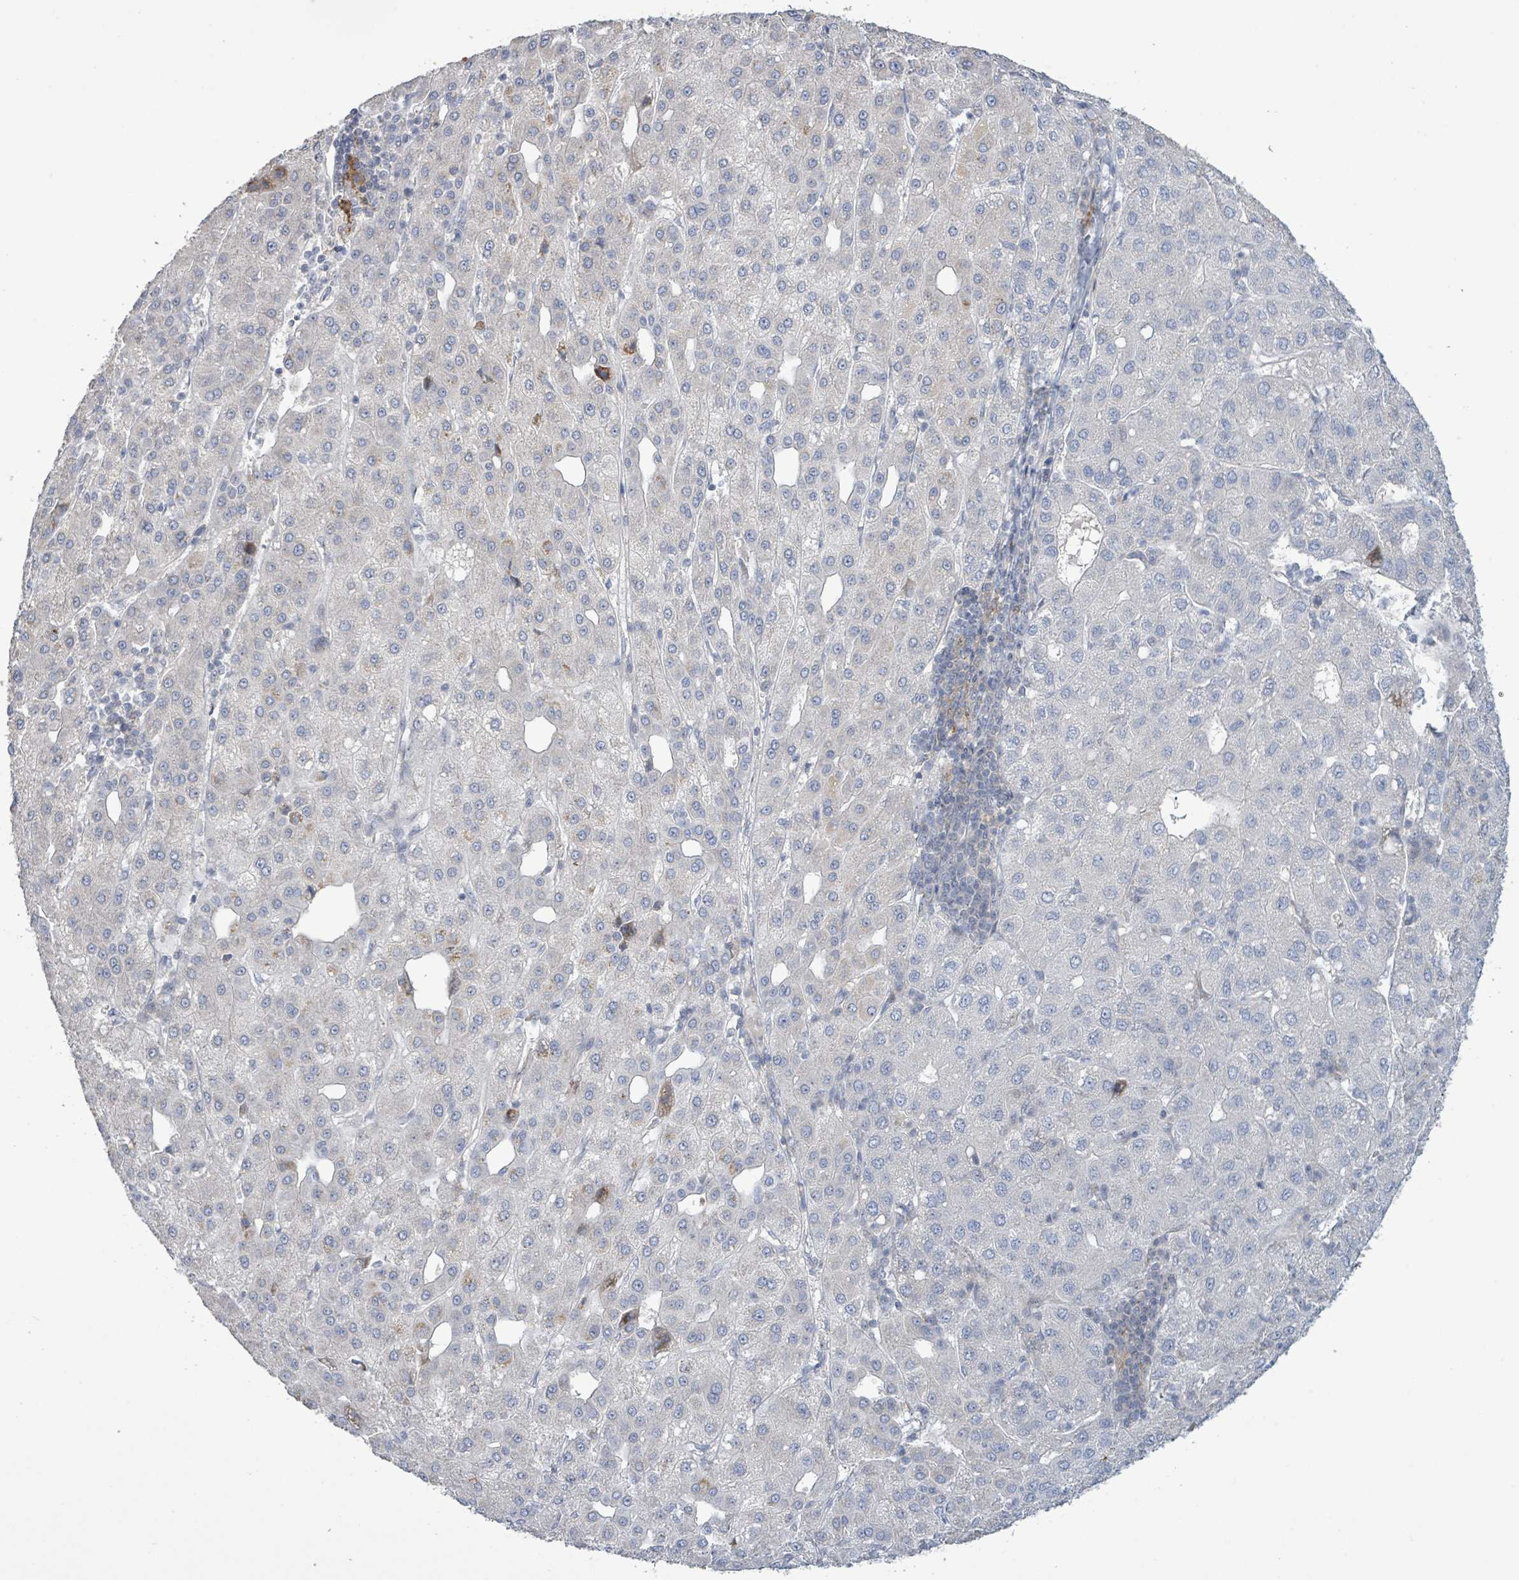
{"staining": {"intensity": "negative", "quantity": "none", "location": "none"}, "tissue": "liver cancer", "cell_type": "Tumor cells", "image_type": "cancer", "snomed": [{"axis": "morphology", "description": "Carcinoma, Hepatocellular, NOS"}, {"axis": "topography", "description": "Liver"}], "caption": "A histopathology image of human liver cancer (hepatocellular carcinoma) is negative for staining in tumor cells.", "gene": "LILRA4", "patient": {"sex": "male", "age": 65}}